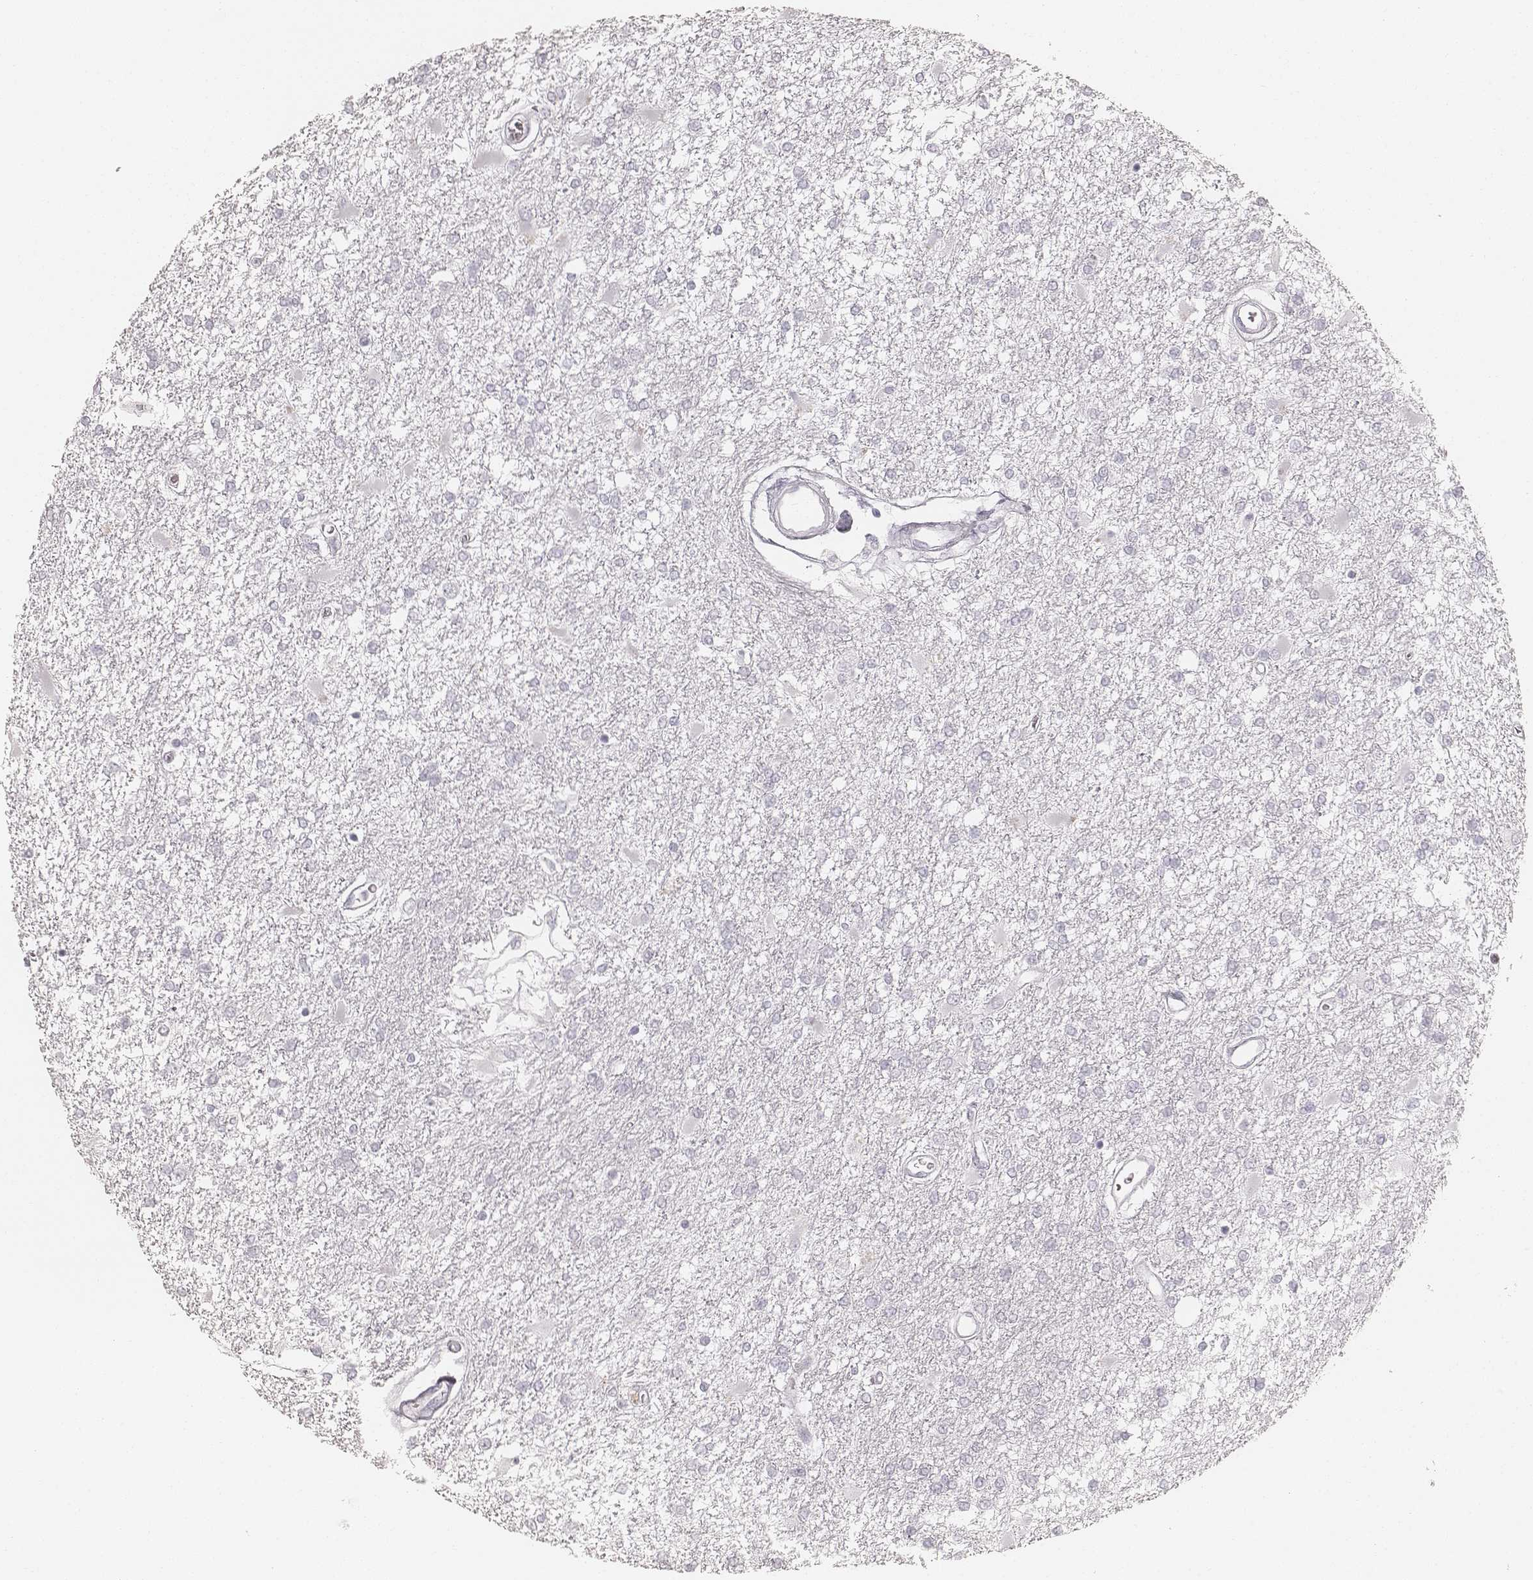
{"staining": {"intensity": "negative", "quantity": "none", "location": "none"}, "tissue": "glioma", "cell_type": "Tumor cells", "image_type": "cancer", "snomed": [{"axis": "morphology", "description": "Glioma, malignant, High grade"}, {"axis": "topography", "description": "Cerebral cortex"}], "caption": "High power microscopy photomicrograph of an immunohistochemistry (IHC) image of malignant glioma (high-grade), revealing no significant staining in tumor cells.", "gene": "KRT34", "patient": {"sex": "male", "age": 79}}